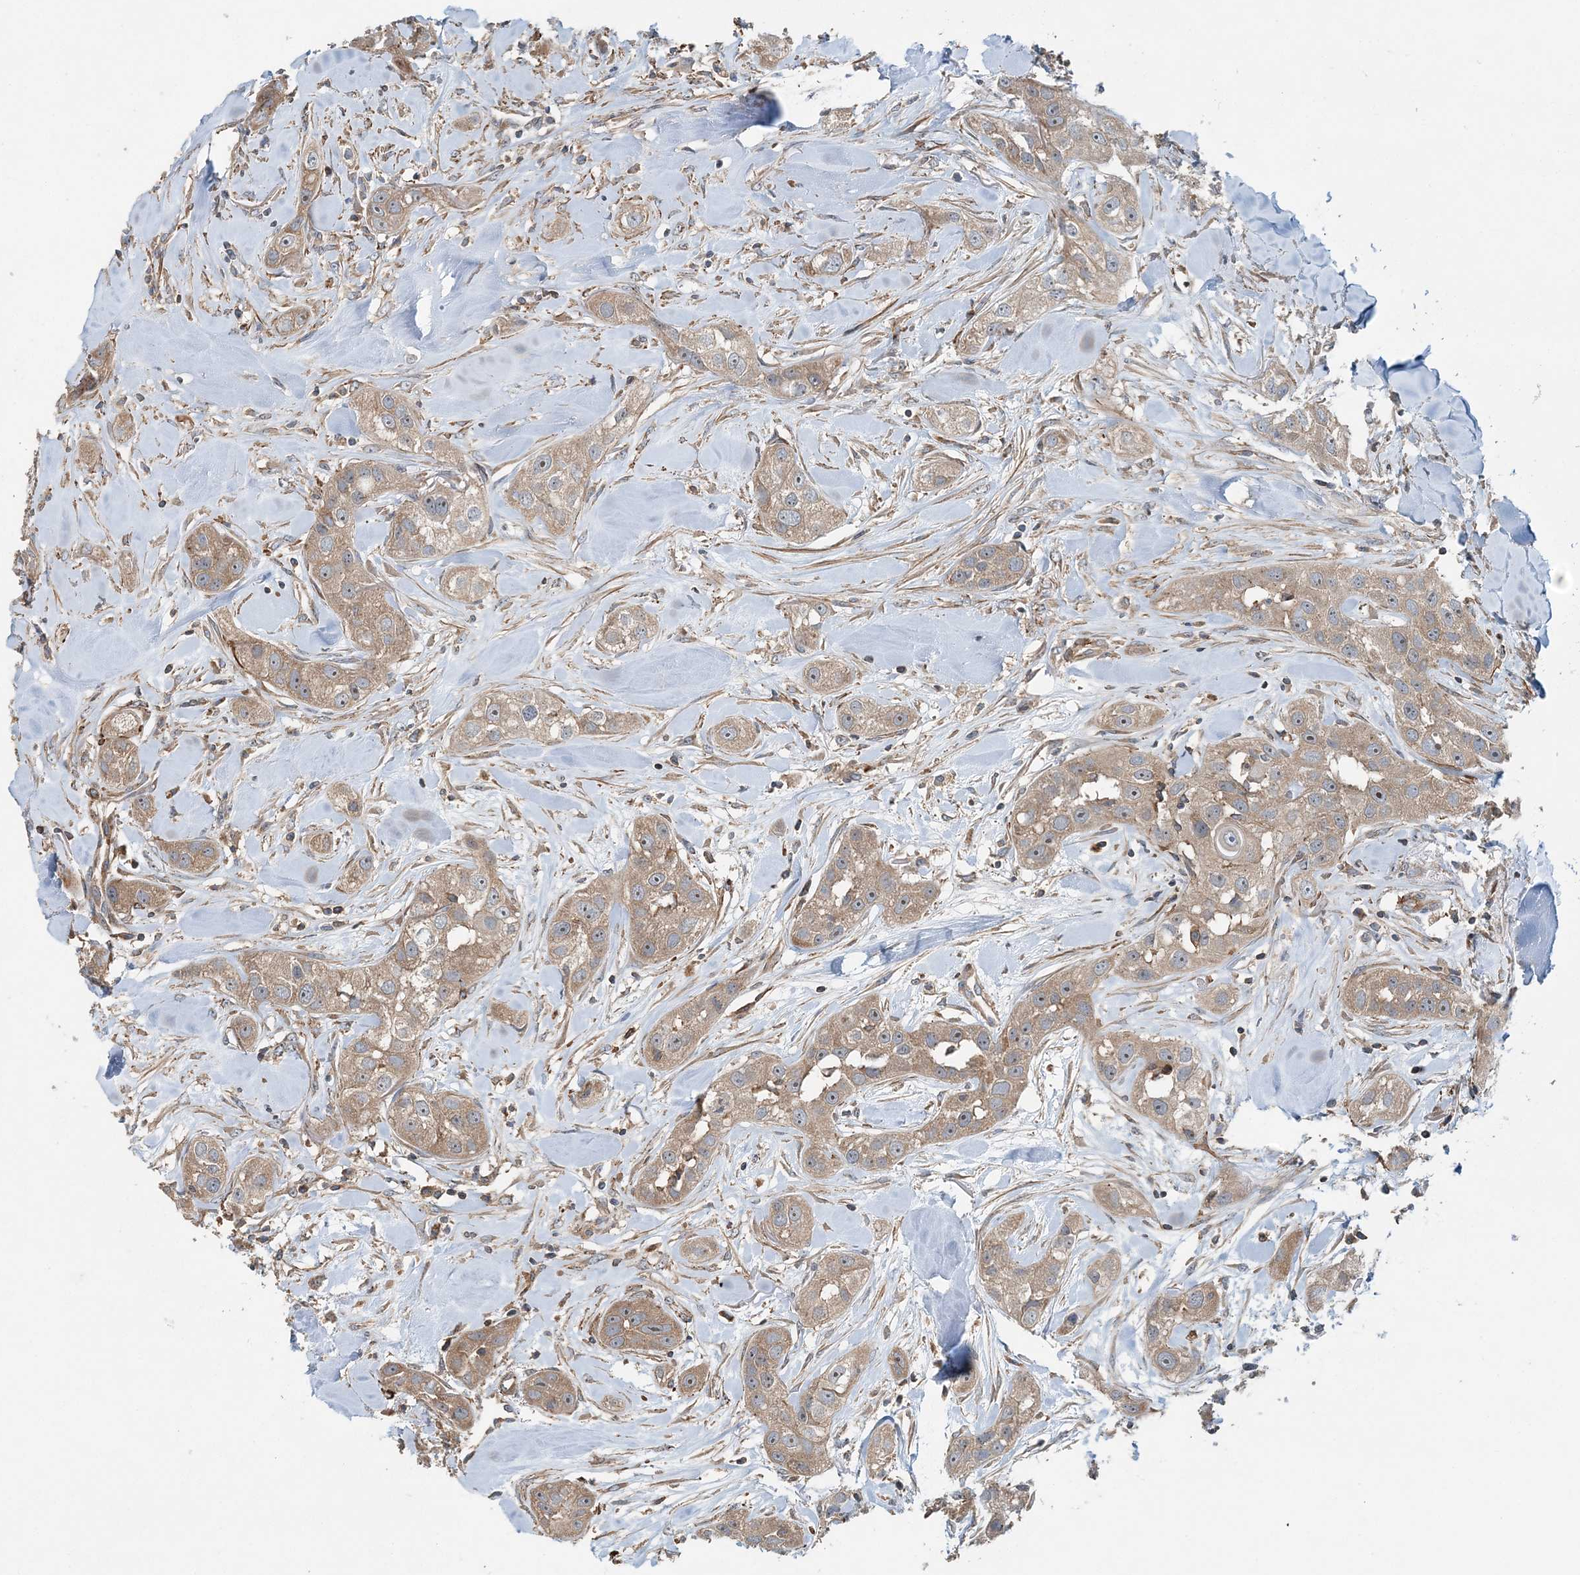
{"staining": {"intensity": "moderate", "quantity": ">75%", "location": "cytoplasmic/membranous,nuclear"}, "tissue": "head and neck cancer", "cell_type": "Tumor cells", "image_type": "cancer", "snomed": [{"axis": "morphology", "description": "Normal tissue, NOS"}, {"axis": "morphology", "description": "Squamous cell carcinoma, NOS"}, {"axis": "topography", "description": "Skeletal muscle"}, {"axis": "topography", "description": "Head-Neck"}], "caption": "An immunohistochemistry histopathology image of neoplastic tissue is shown. Protein staining in brown highlights moderate cytoplasmic/membranous and nuclear positivity in head and neck cancer within tumor cells.", "gene": "TTI1", "patient": {"sex": "male", "age": 51}}